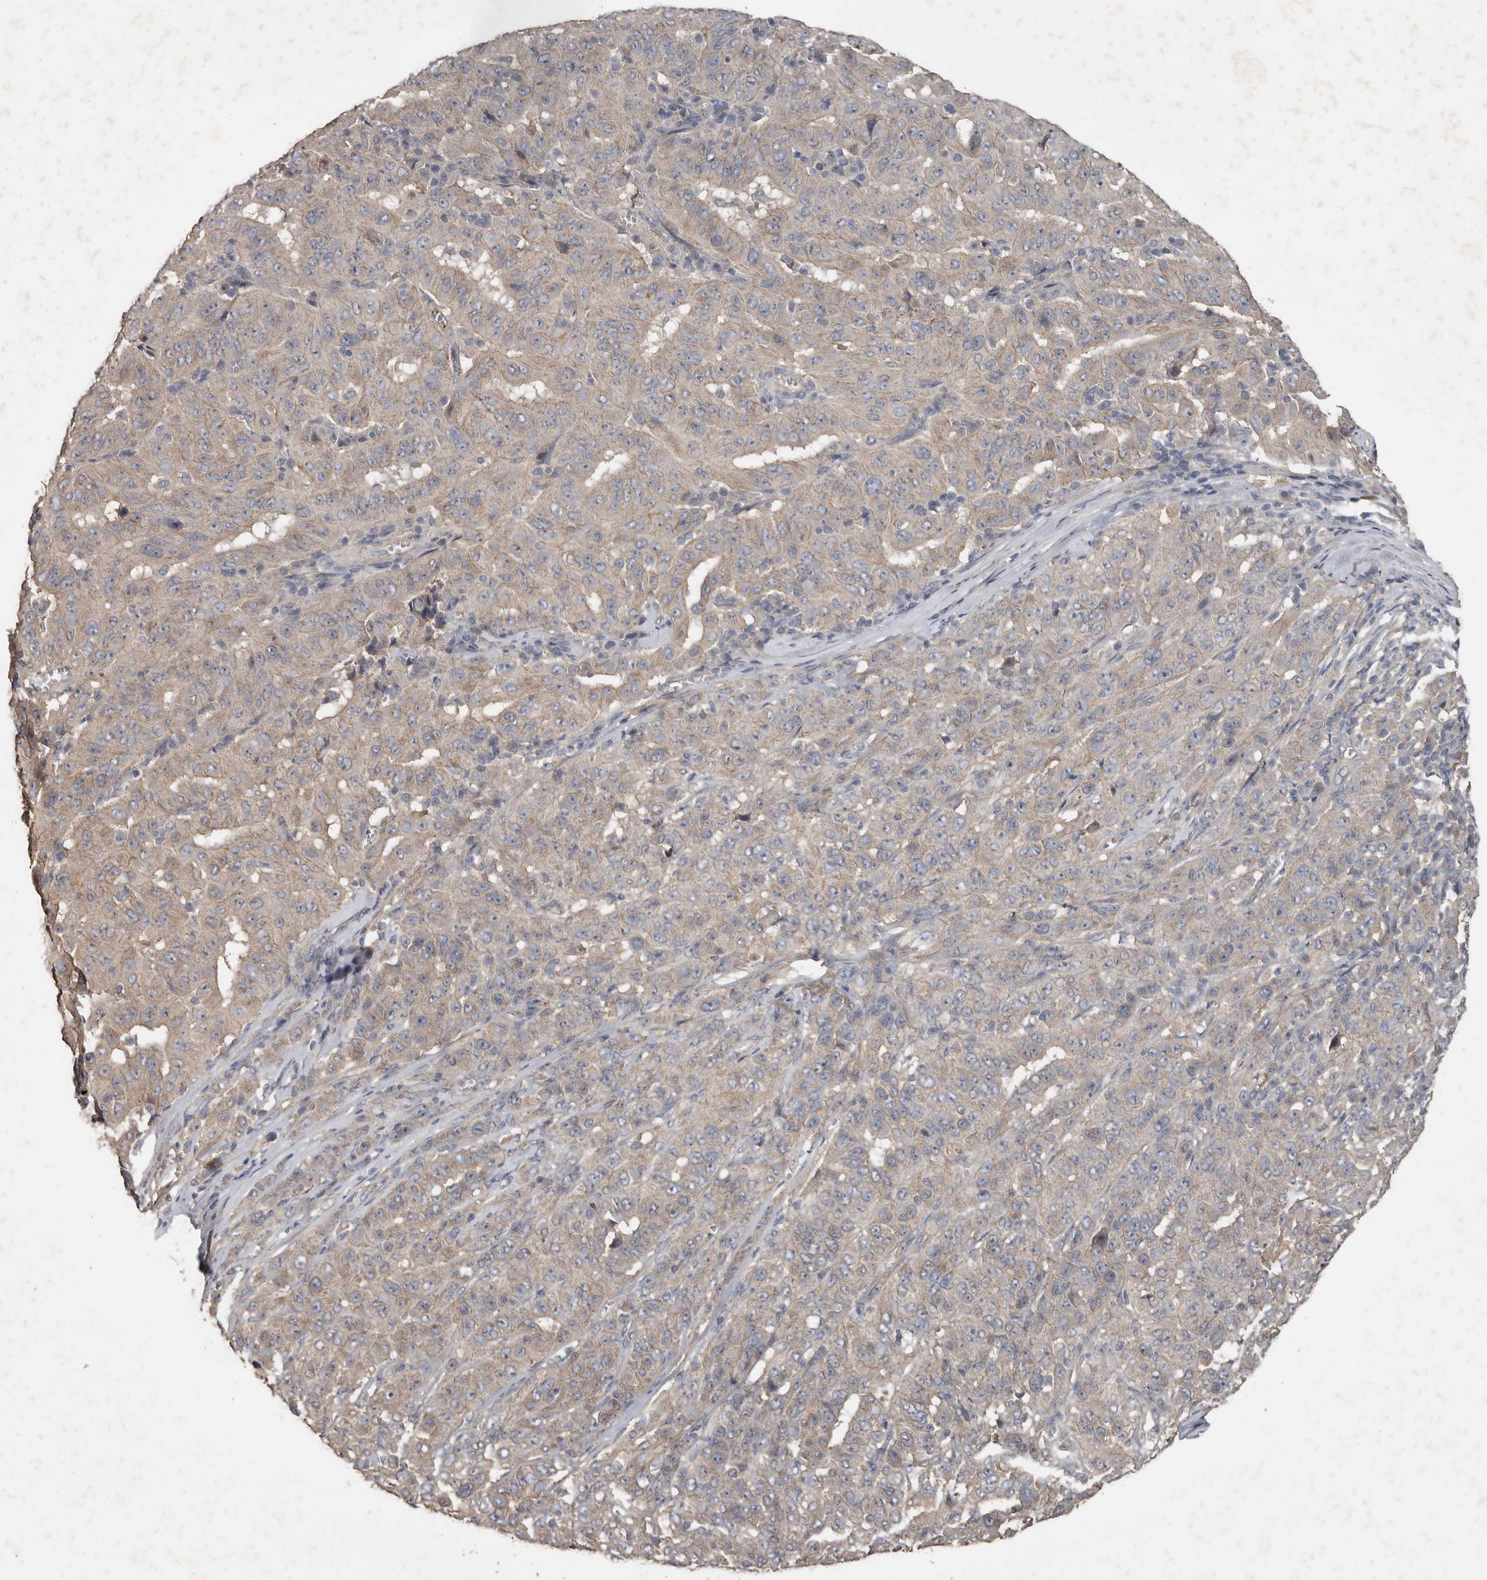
{"staining": {"intensity": "weak", "quantity": "<25%", "location": "cytoplasmic/membranous"}, "tissue": "pancreatic cancer", "cell_type": "Tumor cells", "image_type": "cancer", "snomed": [{"axis": "morphology", "description": "Adenocarcinoma, NOS"}, {"axis": "topography", "description": "Pancreas"}], "caption": "Tumor cells are negative for protein expression in human adenocarcinoma (pancreatic).", "gene": "HYAL4", "patient": {"sex": "male", "age": 63}}